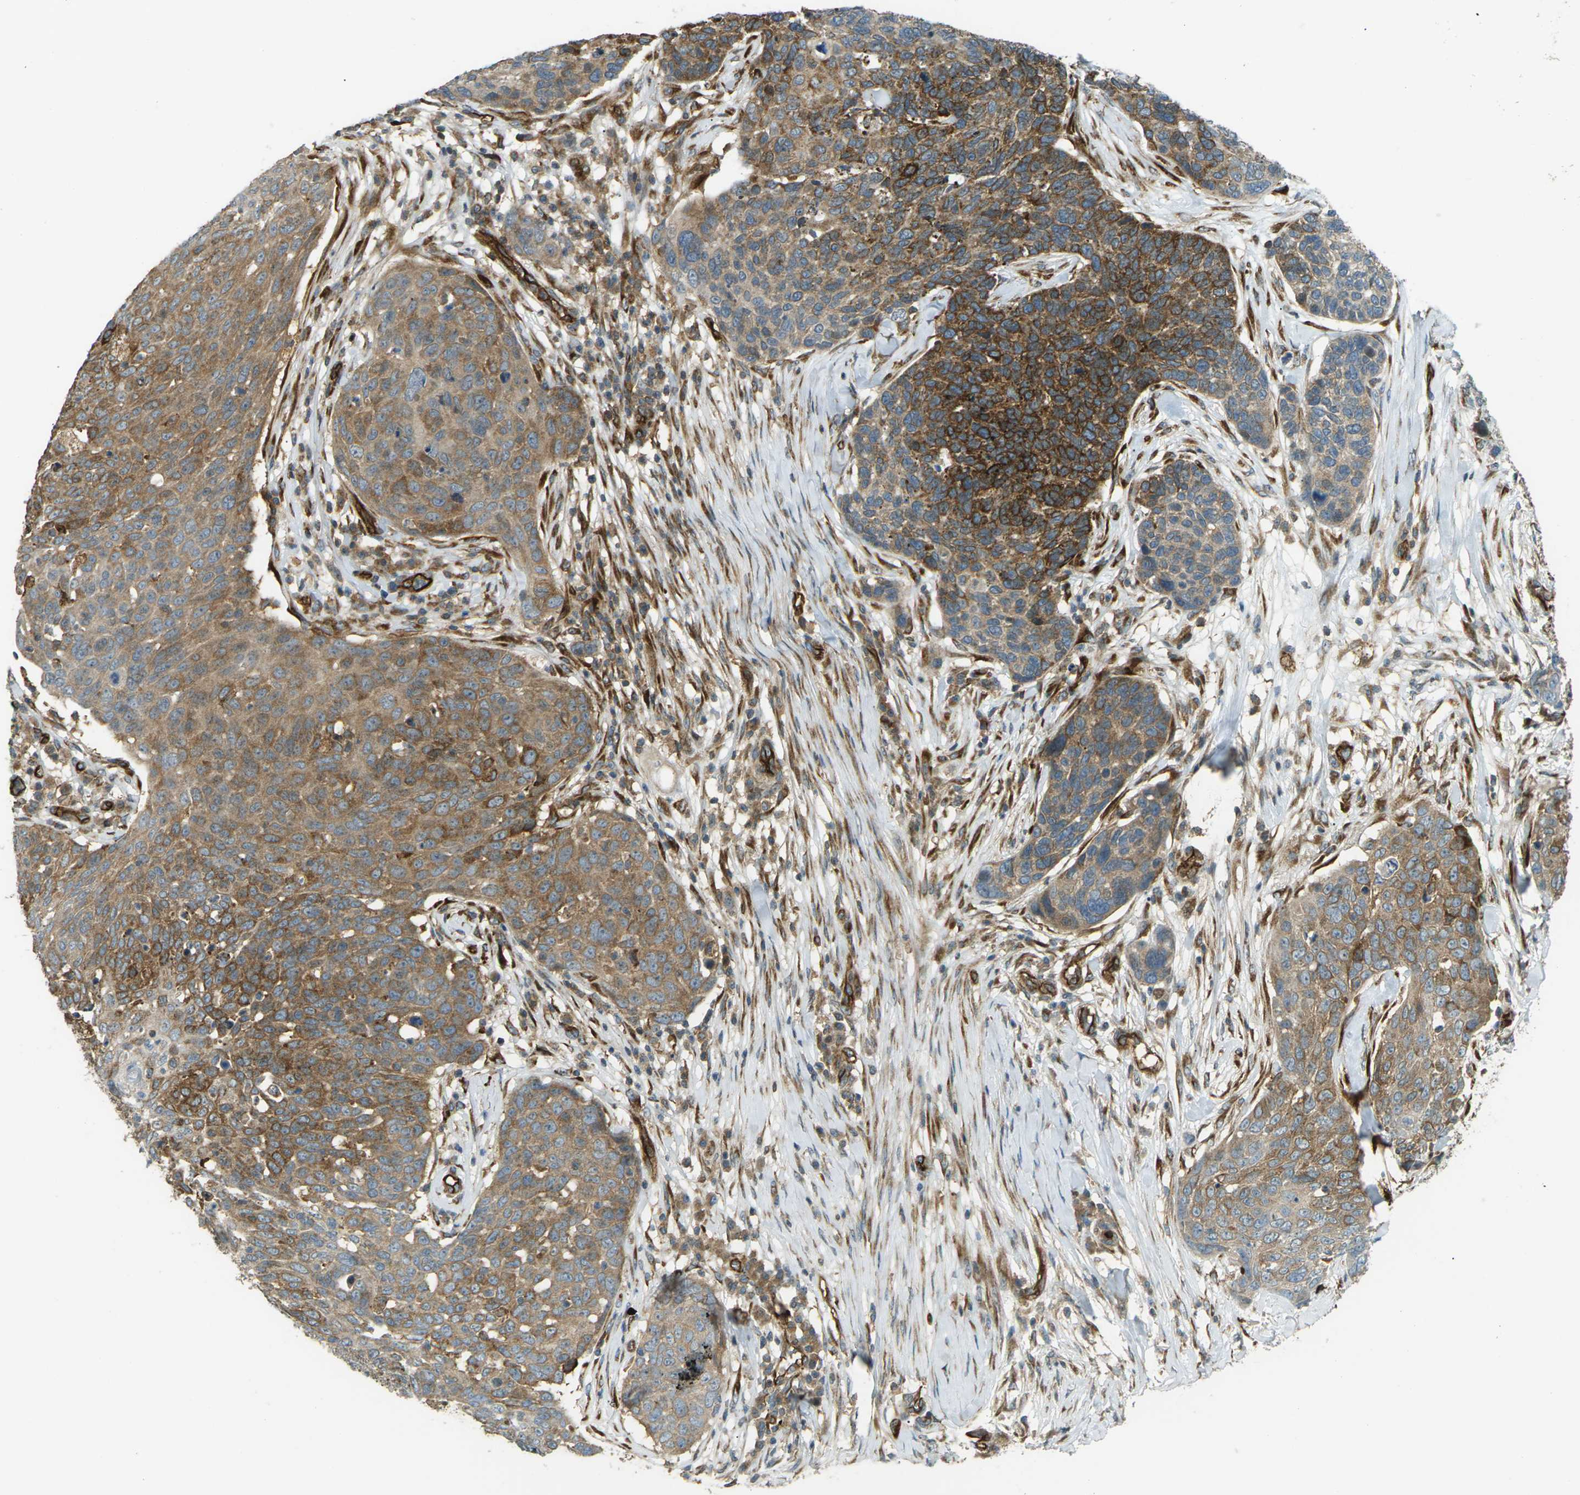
{"staining": {"intensity": "strong", "quantity": ">75%", "location": "cytoplasmic/membranous"}, "tissue": "skin cancer", "cell_type": "Tumor cells", "image_type": "cancer", "snomed": [{"axis": "morphology", "description": "Squamous cell carcinoma in situ, NOS"}, {"axis": "morphology", "description": "Squamous cell carcinoma, NOS"}, {"axis": "topography", "description": "Skin"}], "caption": "A high-resolution histopathology image shows IHC staining of squamous cell carcinoma in situ (skin), which demonstrates strong cytoplasmic/membranous expression in approximately >75% of tumor cells.", "gene": "S1PR1", "patient": {"sex": "male", "age": 93}}